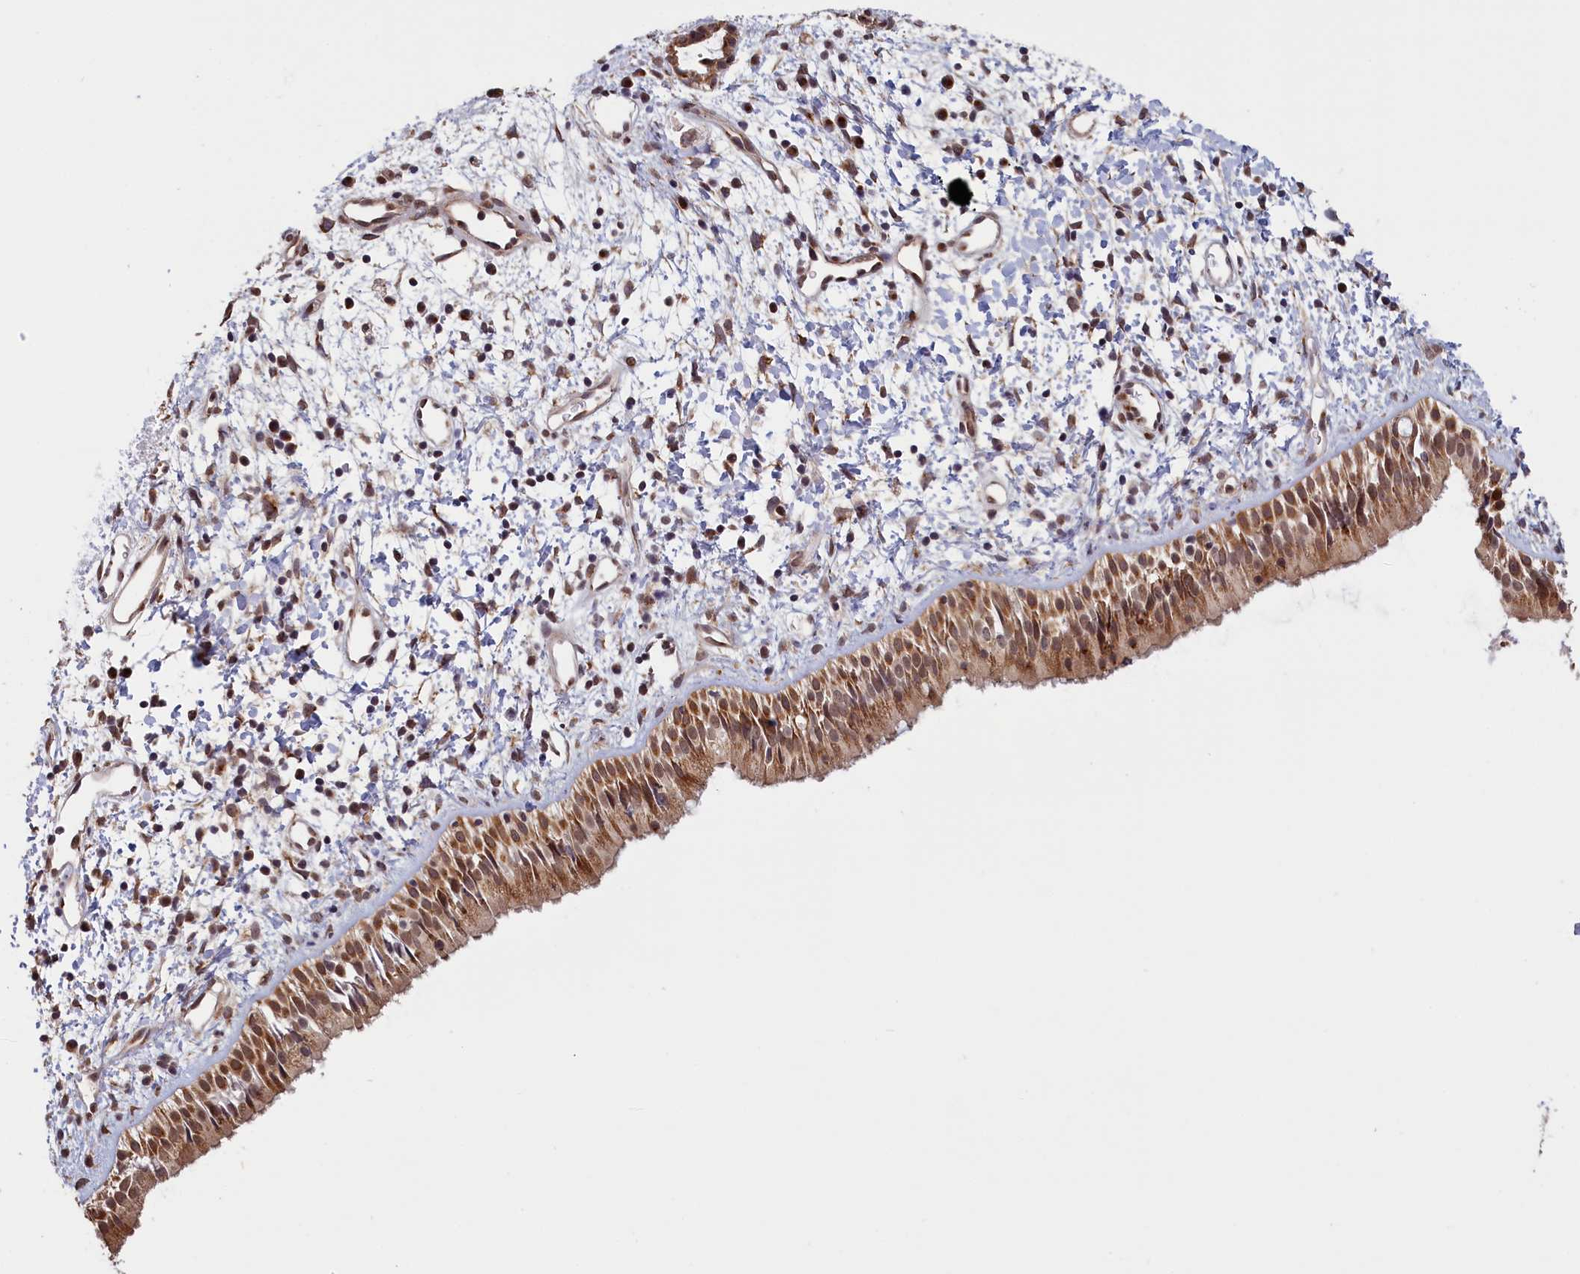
{"staining": {"intensity": "moderate", "quantity": ">75%", "location": "cytoplasmic/membranous"}, "tissue": "nasopharynx", "cell_type": "Respiratory epithelial cells", "image_type": "normal", "snomed": [{"axis": "morphology", "description": "Normal tissue, NOS"}, {"axis": "topography", "description": "Nasopharynx"}], "caption": "High-power microscopy captured an immunohistochemistry (IHC) image of unremarkable nasopharynx, revealing moderate cytoplasmic/membranous staining in about >75% of respiratory epithelial cells. (Brightfield microscopy of DAB IHC at high magnification).", "gene": "PIGQ", "patient": {"sex": "male", "age": 22}}